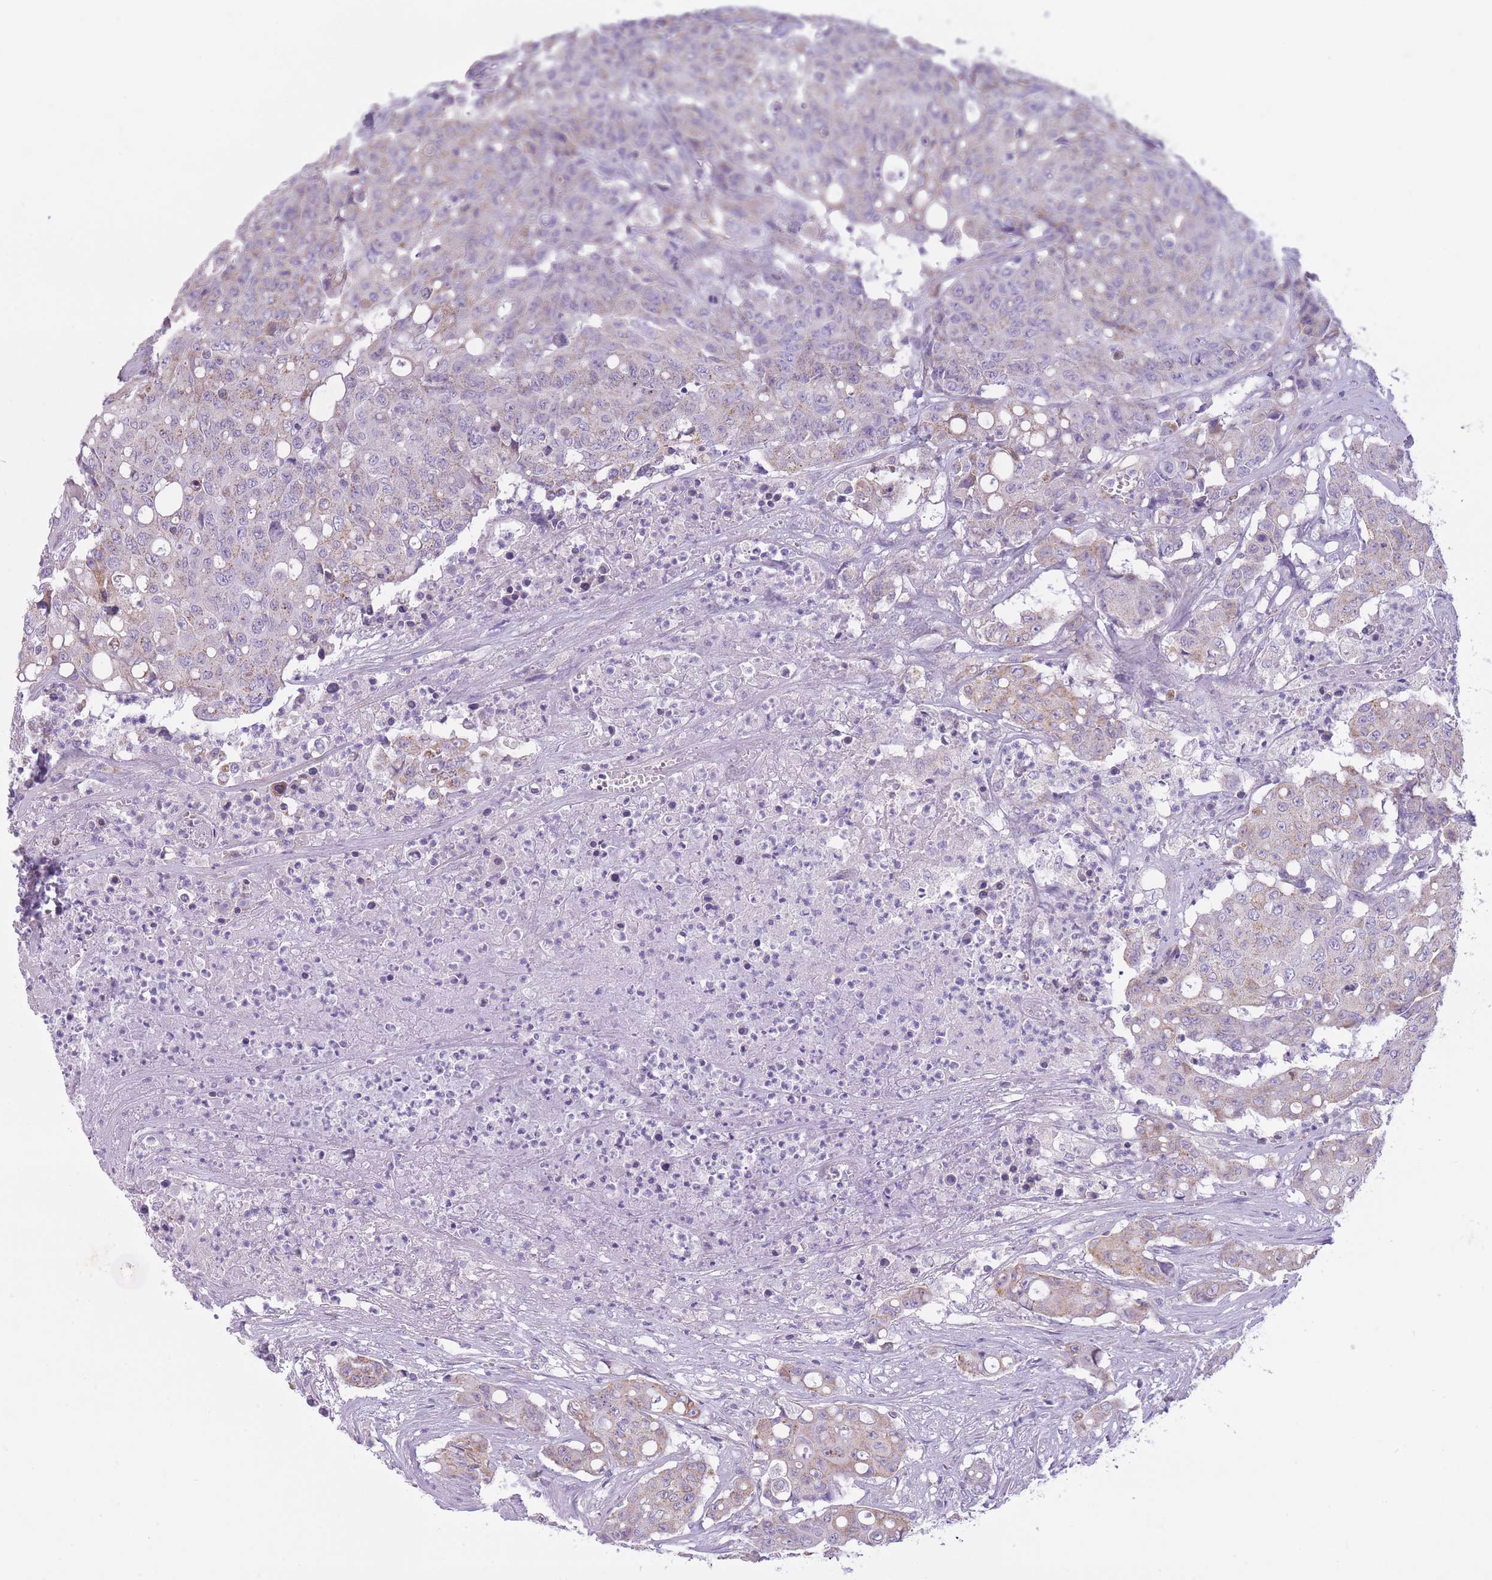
{"staining": {"intensity": "moderate", "quantity": "<25%", "location": "cytoplasmic/membranous"}, "tissue": "colorectal cancer", "cell_type": "Tumor cells", "image_type": "cancer", "snomed": [{"axis": "morphology", "description": "Adenocarcinoma, NOS"}, {"axis": "topography", "description": "Colon"}], "caption": "Colorectal adenocarcinoma was stained to show a protein in brown. There is low levels of moderate cytoplasmic/membranous positivity in about <25% of tumor cells.", "gene": "PDHA1", "patient": {"sex": "male", "age": 51}}